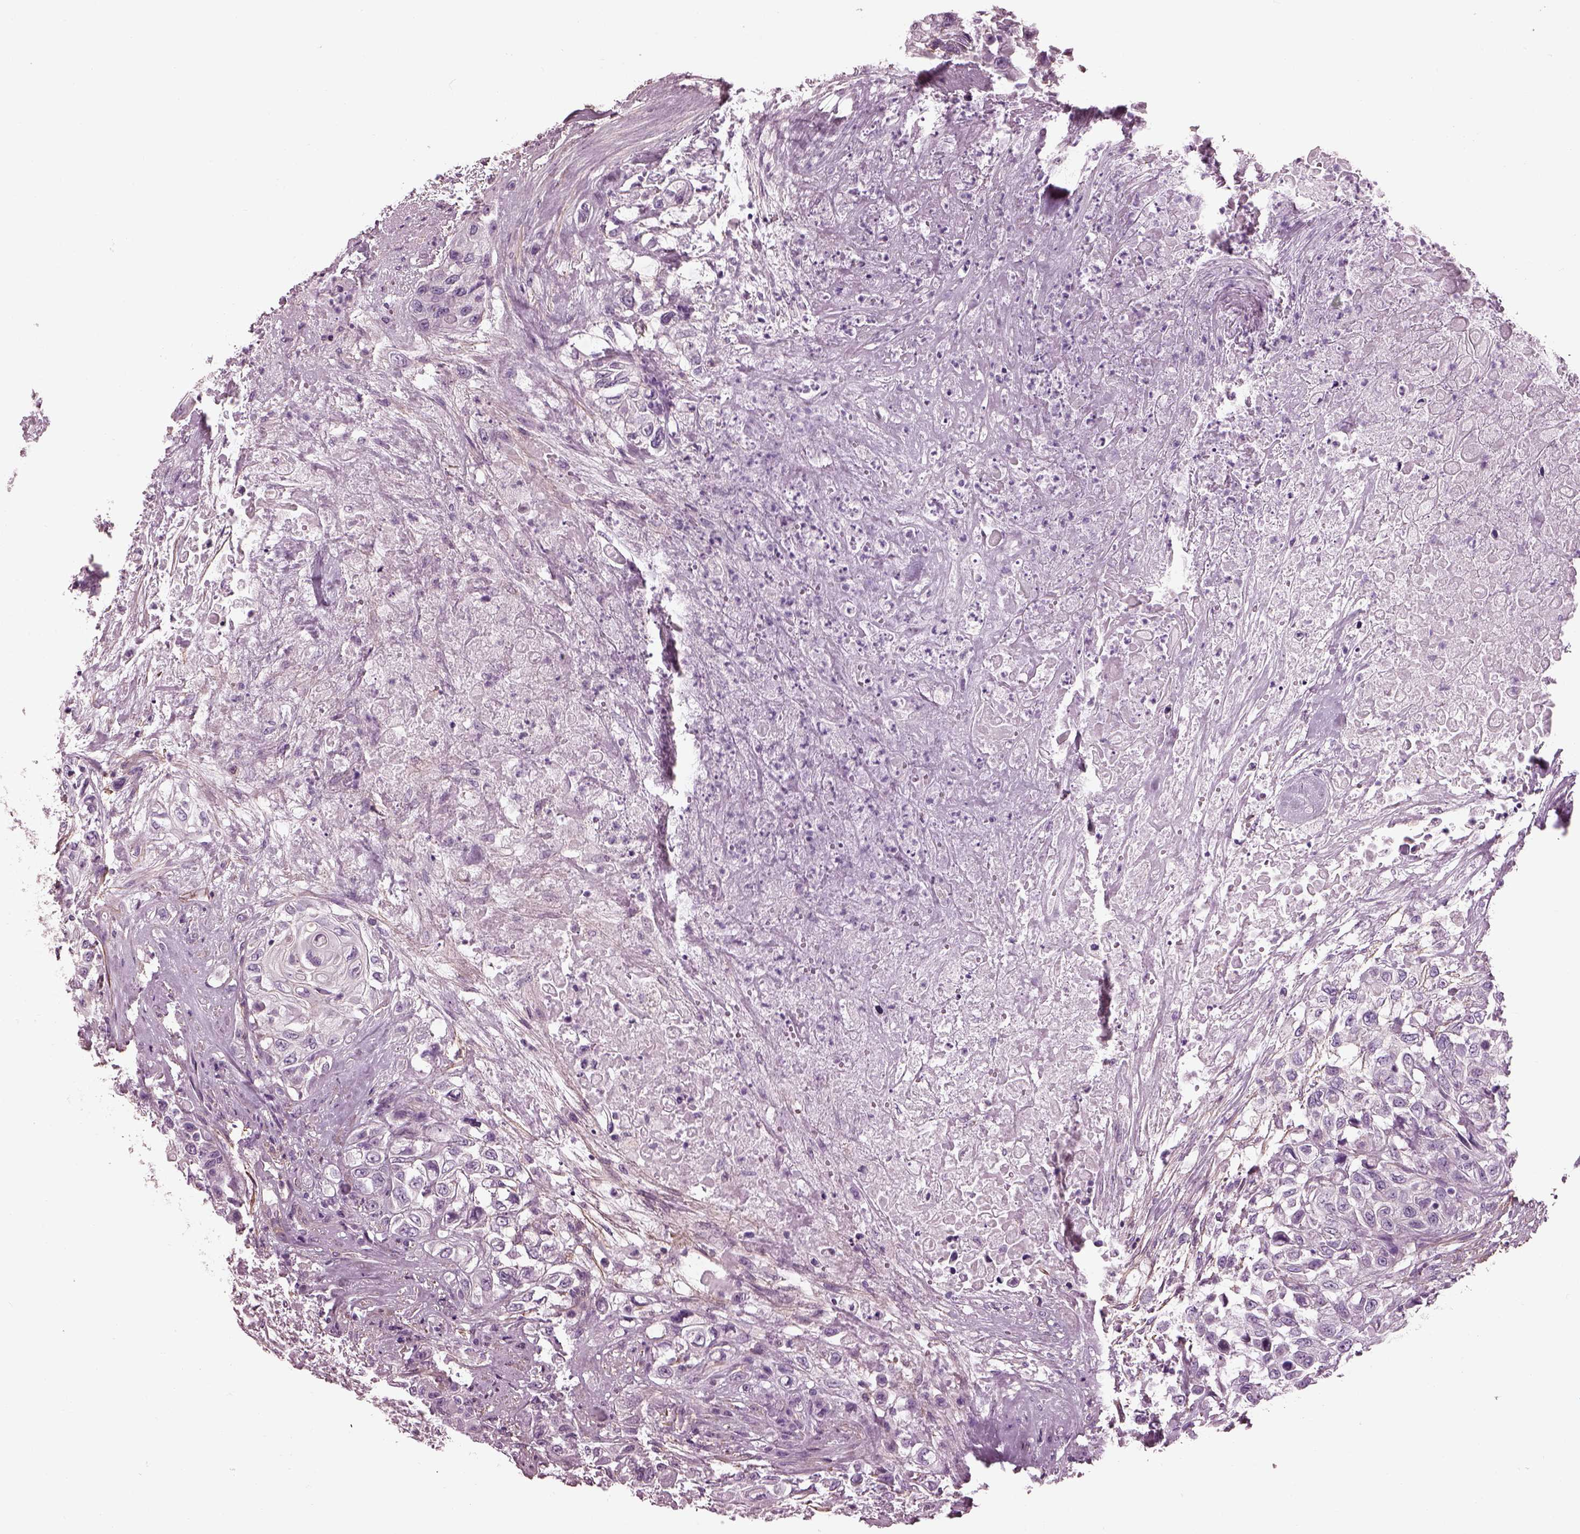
{"staining": {"intensity": "negative", "quantity": "none", "location": "none"}, "tissue": "urothelial cancer", "cell_type": "Tumor cells", "image_type": "cancer", "snomed": [{"axis": "morphology", "description": "Urothelial carcinoma, High grade"}, {"axis": "topography", "description": "Urinary bladder"}], "caption": "Human urothelial carcinoma (high-grade) stained for a protein using immunohistochemistry (IHC) displays no positivity in tumor cells.", "gene": "BFSP1", "patient": {"sex": "female", "age": 56}}